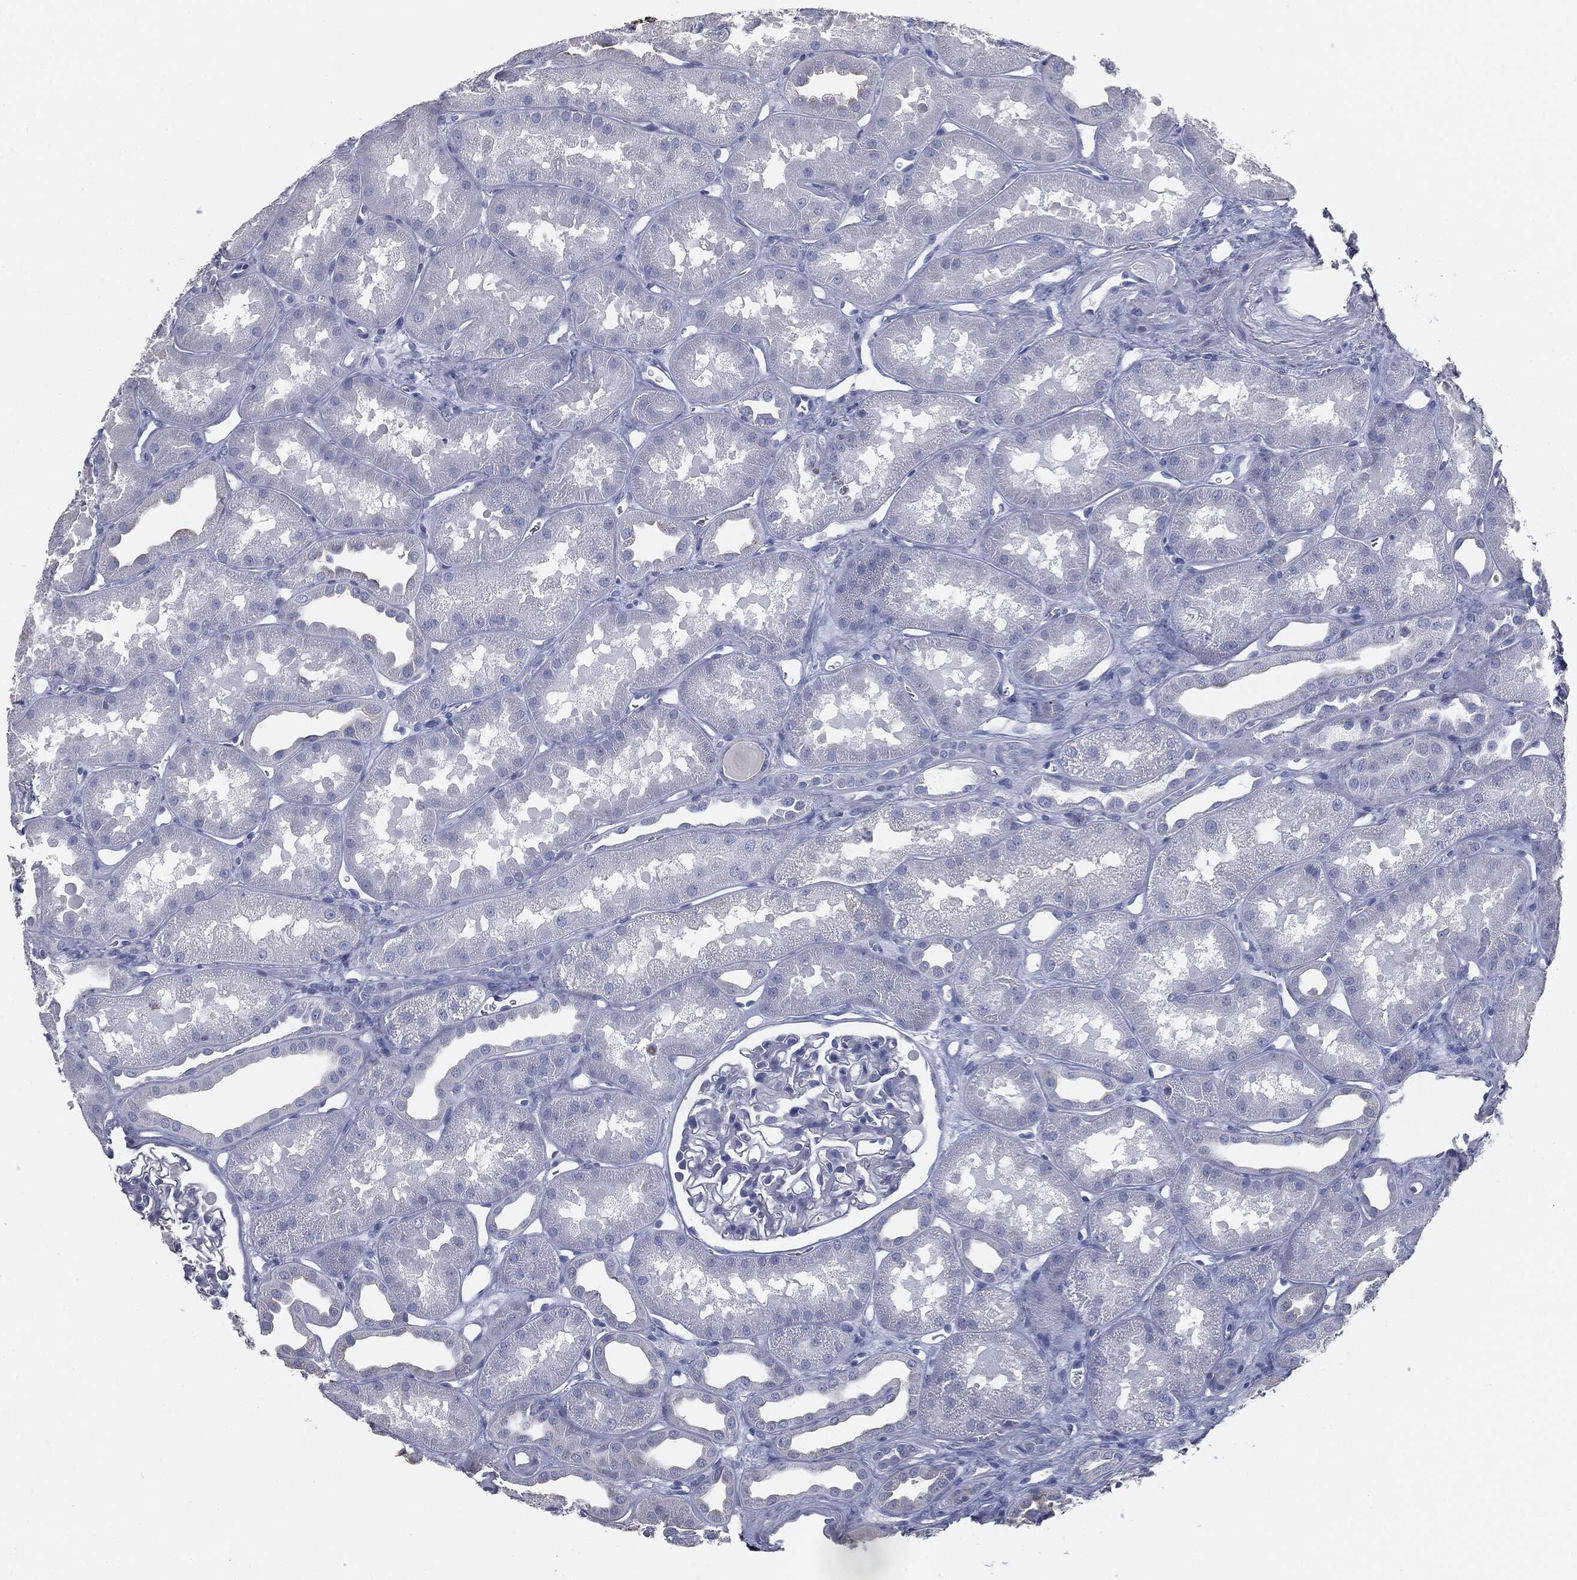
{"staining": {"intensity": "negative", "quantity": "none", "location": "none"}, "tissue": "kidney", "cell_type": "Cells in glomeruli", "image_type": "normal", "snomed": [{"axis": "morphology", "description": "Normal tissue, NOS"}, {"axis": "topography", "description": "Kidney"}], "caption": "A high-resolution micrograph shows IHC staining of unremarkable kidney, which shows no significant staining in cells in glomeruli.", "gene": "CAV3", "patient": {"sex": "male", "age": 61}}